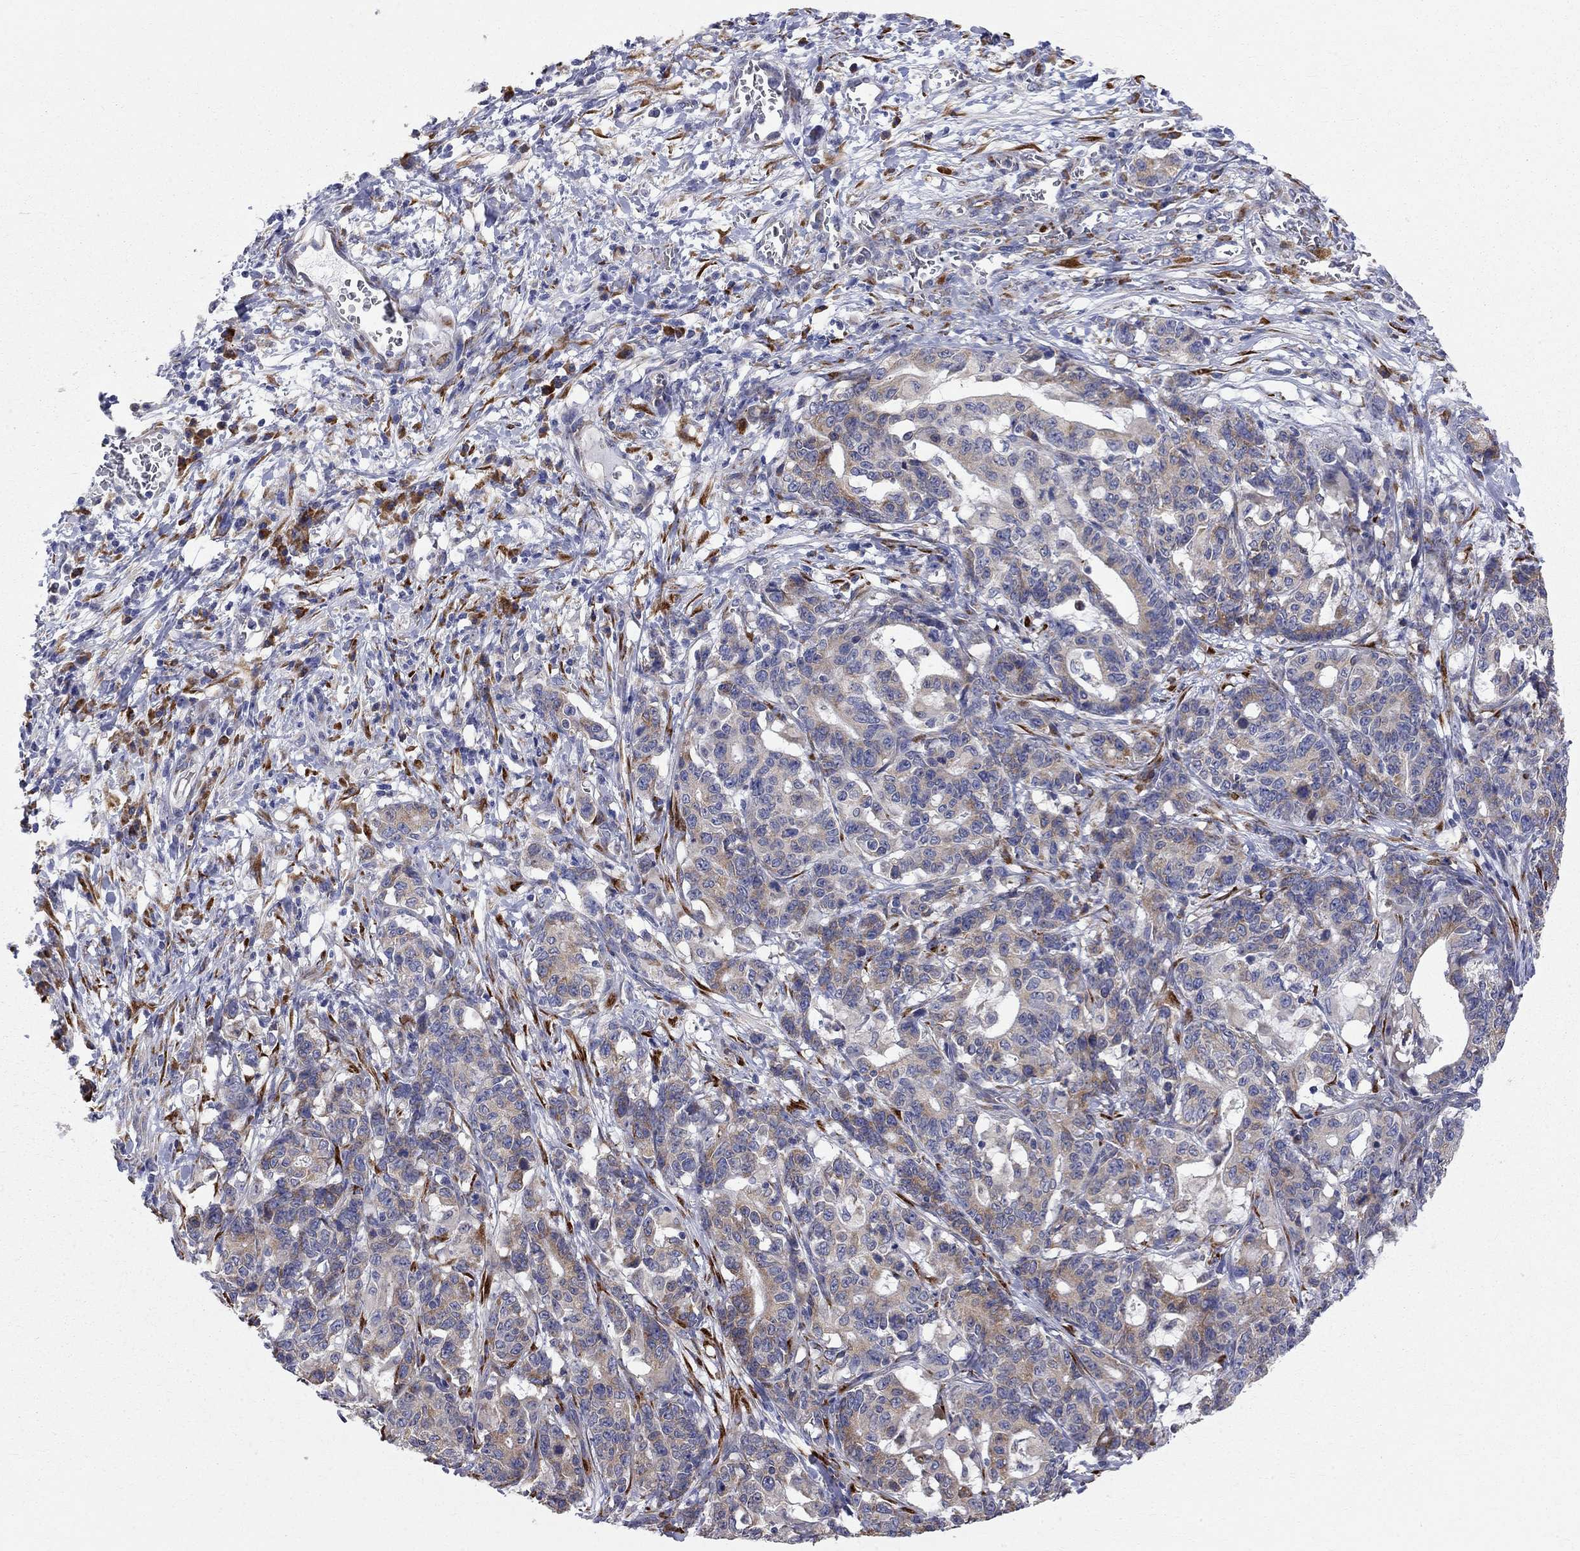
{"staining": {"intensity": "moderate", "quantity": "25%-75%", "location": "cytoplasmic/membranous"}, "tissue": "stomach cancer", "cell_type": "Tumor cells", "image_type": "cancer", "snomed": [{"axis": "morphology", "description": "Normal tissue, NOS"}, {"axis": "morphology", "description": "Adenocarcinoma, NOS"}, {"axis": "topography", "description": "Stomach"}], "caption": "Immunohistochemical staining of stomach cancer demonstrates medium levels of moderate cytoplasmic/membranous protein expression in about 25%-75% of tumor cells. (DAB IHC with brightfield microscopy, high magnification).", "gene": "CASTOR1", "patient": {"sex": "female", "age": 64}}